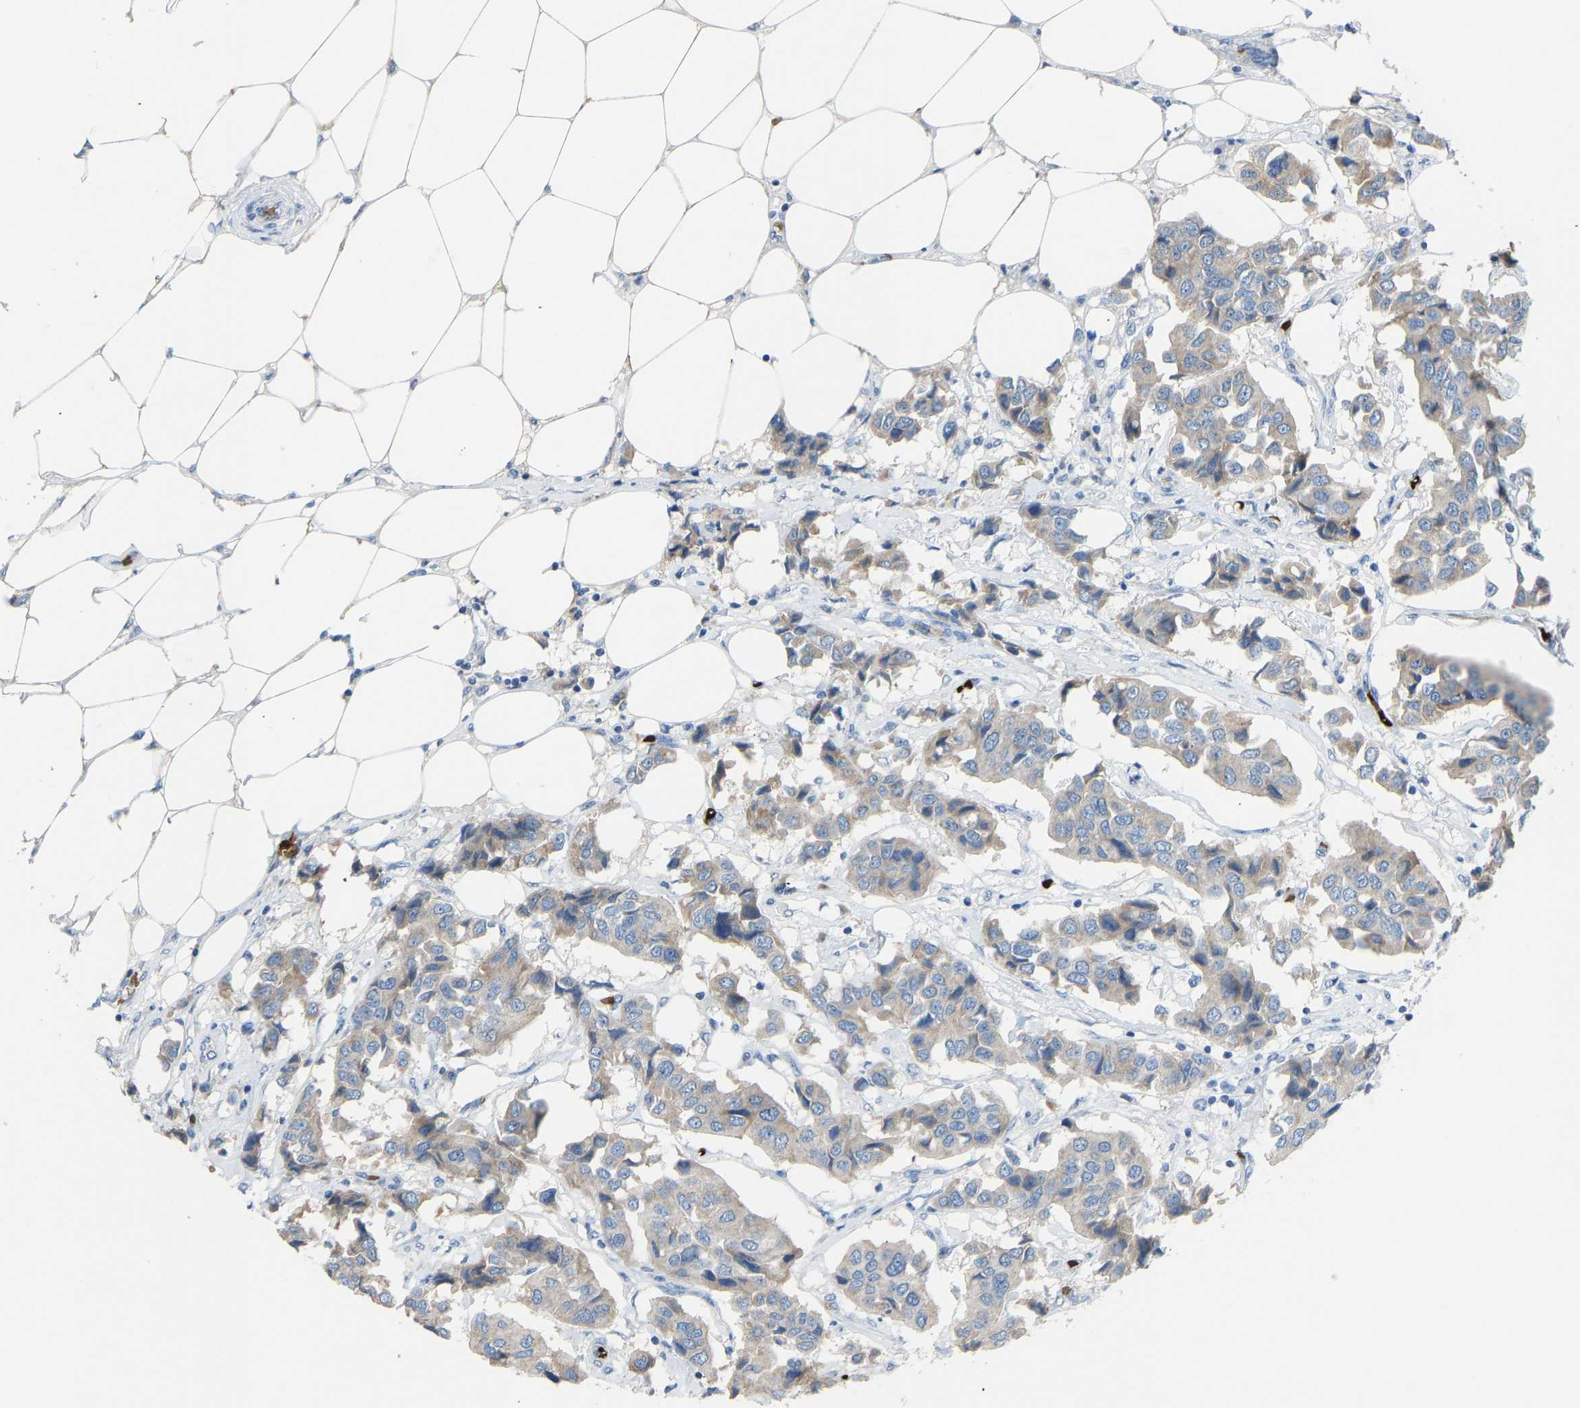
{"staining": {"intensity": "weak", "quantity": "<25%", "location": "cytoplasmic/membranous"}, "tissue": "breast cancer", "cell_type": "Tumor cells", "image_type": "cancer", "snomed": [{"axis": "morphology", "description": "Duct carcinoma"}, {"axis": "topography", "description": "Breast"}], "caption": "This image is of breast cancer (infiltrating ductal carcinoma) stained with immunohistochemistry to label a protein in brown with the nuclei are counter-stained blue. There is no positivity in tumor cells.", "gene": "PIGS", "patient": {"sex": "female", "age": 80}}